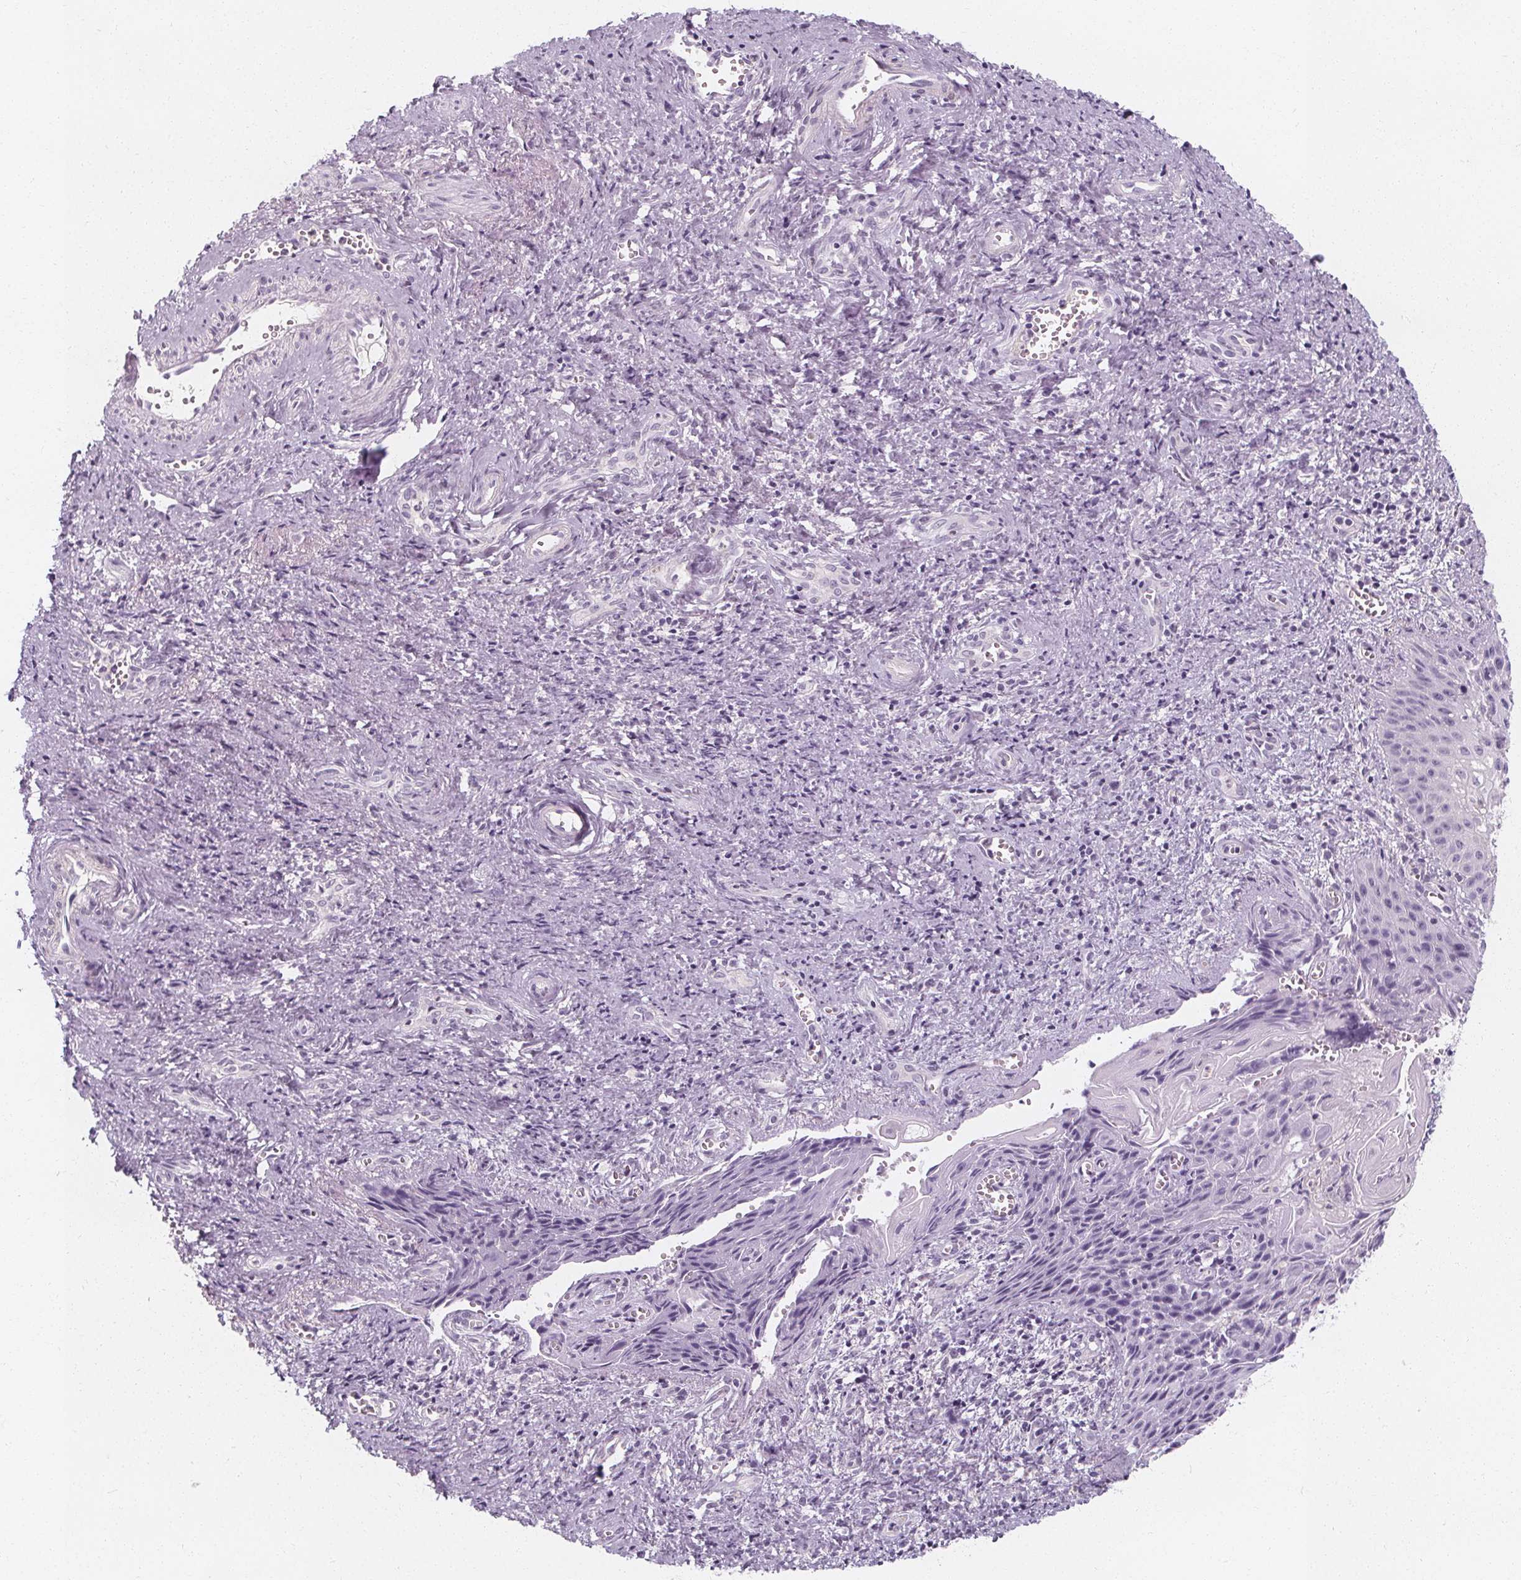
{"staining": {"intensity": "negative", "quantity": "none", "location": "none"}, "tissue": "cervical cancer", "cell_type": "Tumor cells", "image_type": "cancer", "snomed": [{"axis": "morphology", "description": "Squamous cell carcinoma, NOS"}, {"axis": "topography", "description": "Cervix"}], "caption": "Tumor cells show no significant expression in cervical cancer.", "gene": "UGP2", "patient": {"sex": "female", "age": 30}}